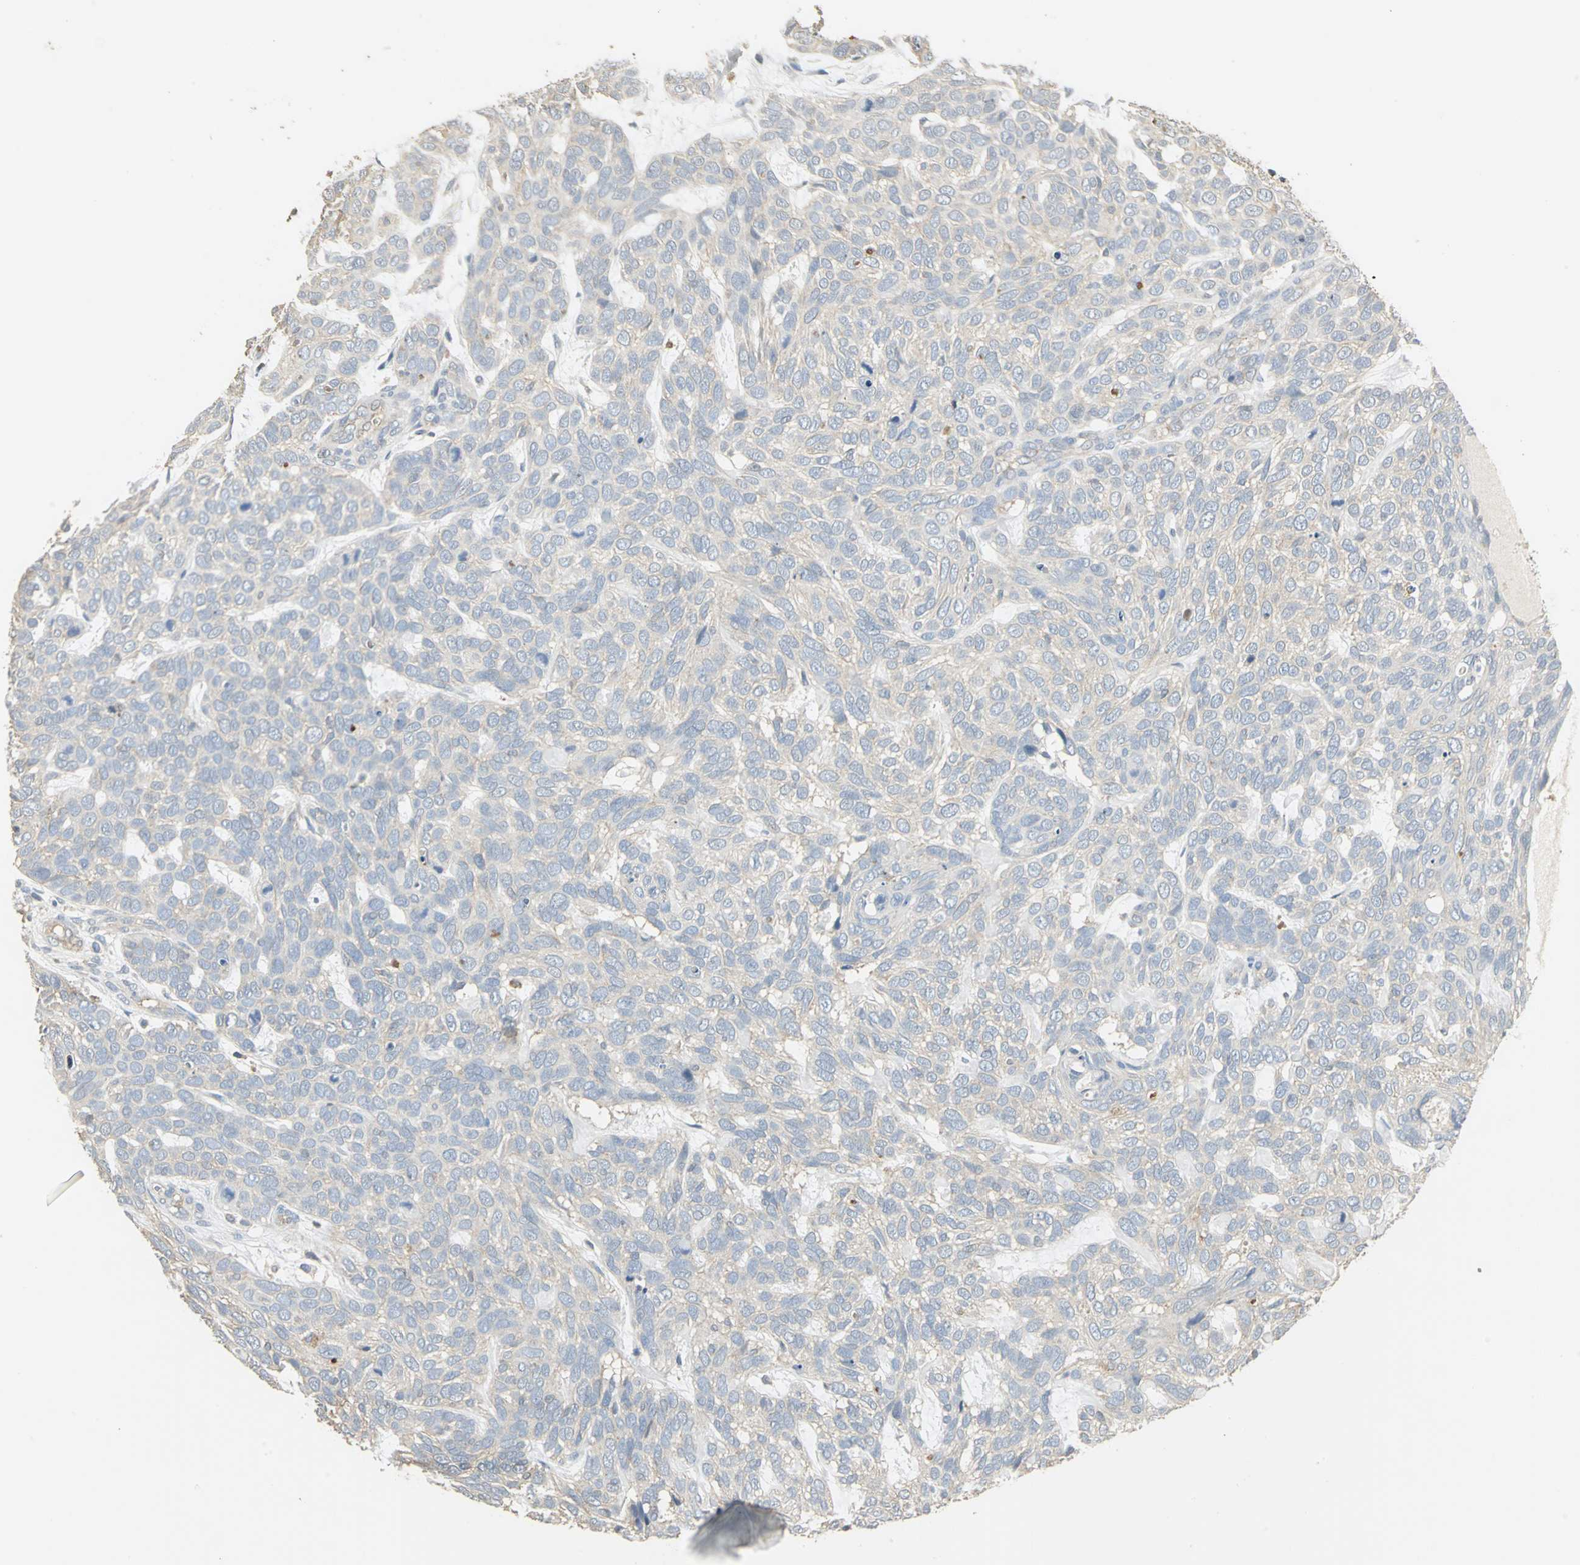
{"staining": {"intensity": "weak", "quantity": "25%-75%", "location": "cytoplasmic/membranous"}, "tissue": "skin cancer", "cell_type": "Tumor cells", "image_type": "cancer", "snomed": [{"axis": "morphology", "description": "Basal cell carcinoma"}, {"axis": "topography", "description": "Skin"}], "caption": "Immunohistochemical staining of human skin cancer (basal cell carcinoma) displays weak cytoplasmic/membranous protein staining in about 25%-75% of tumor cells. Nuclei are stained in blue.", "gene": "RAPGEF1", "patient": {"sex": "male", "age": 87}}